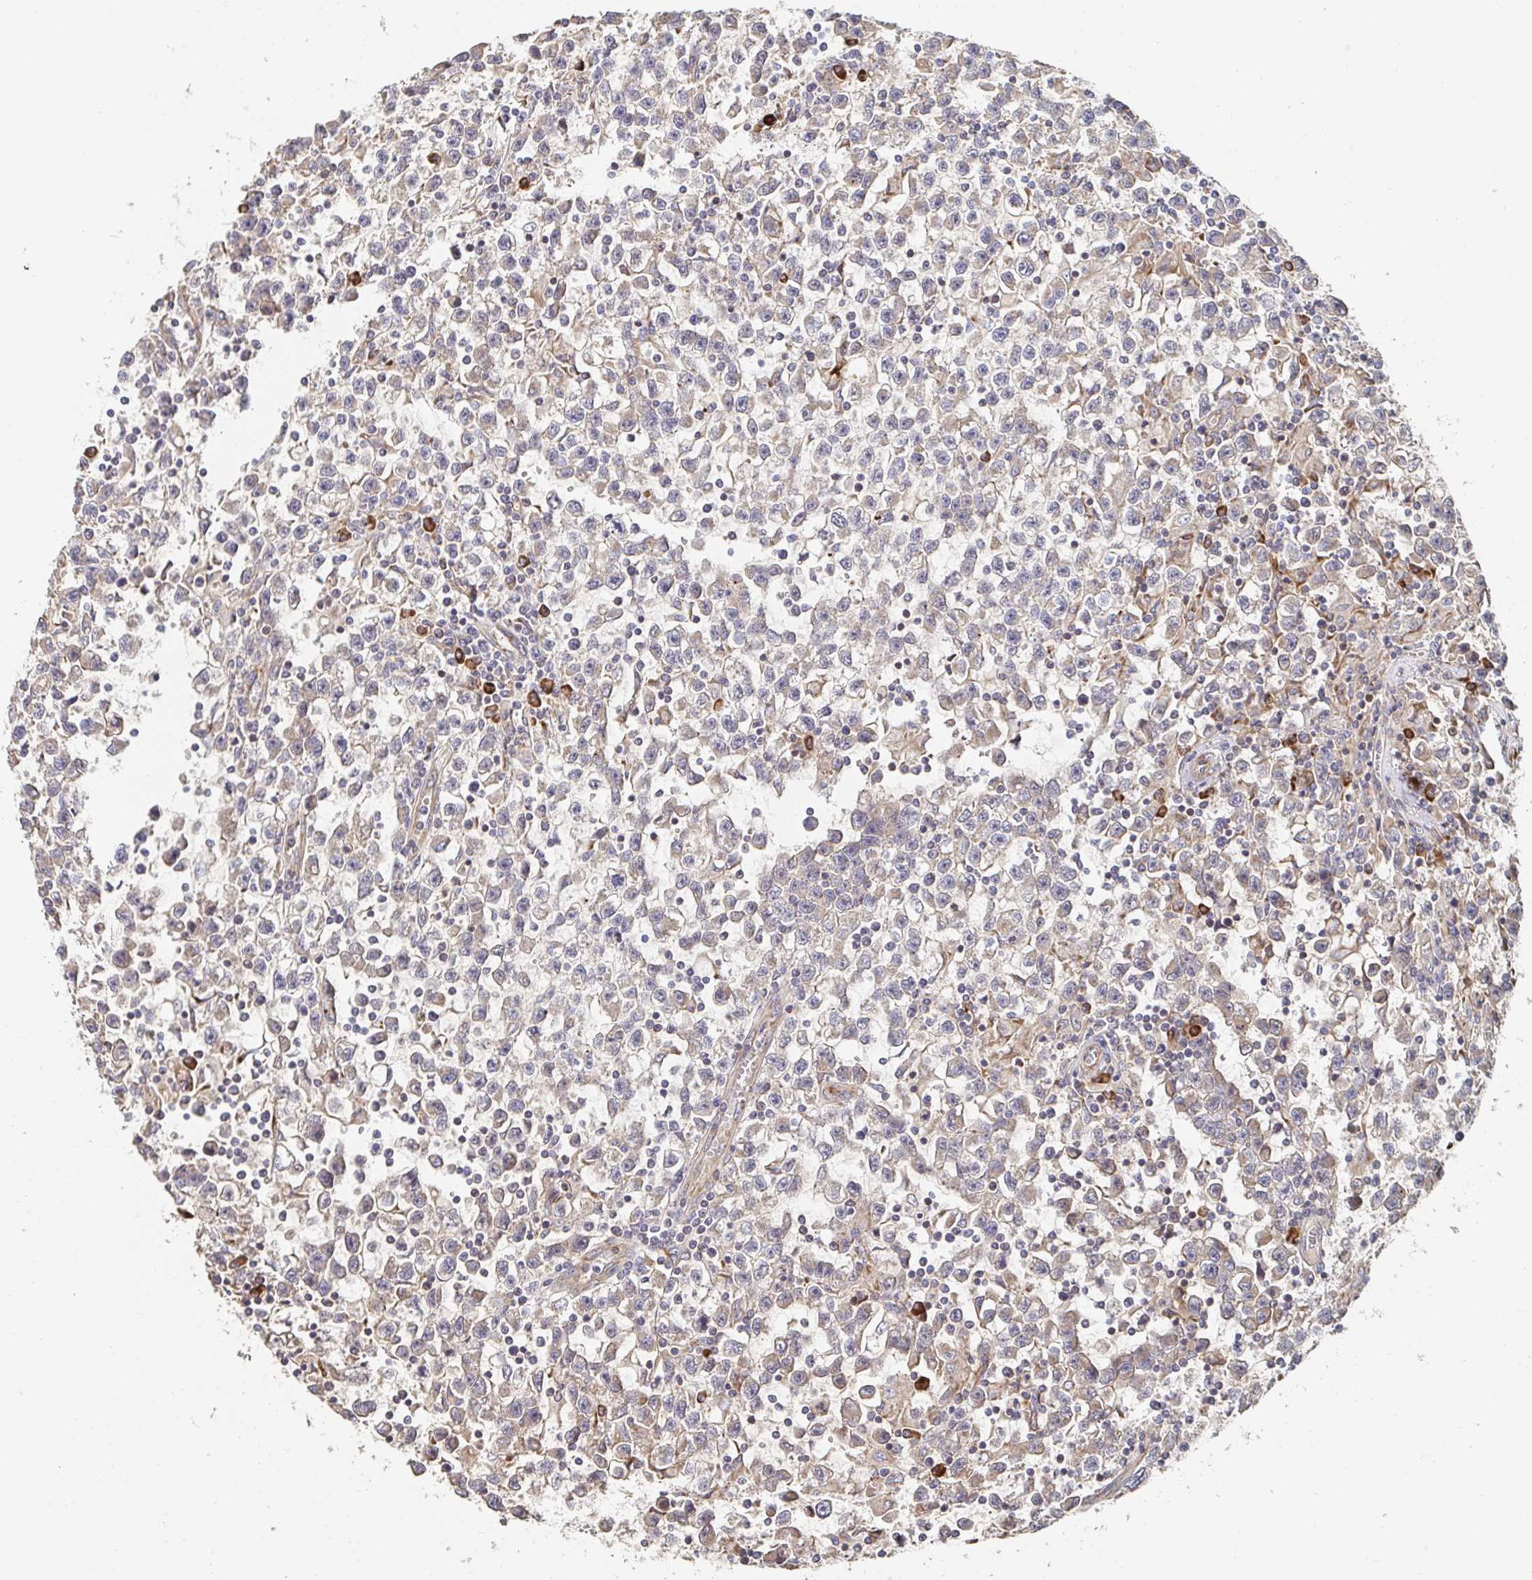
{"staining": {"intensity": "negative", "quantity": "none", "location": "none"}, "tissue": "testis cancer", "cell_type": "Tumor cells", "image_type": "cancer", "snomed": [{"axis": "morphology", "description": "Seminoma, NOS"}, {"axis": "topography", "description": "Testis"}], "caption": "Tumor cells are negative for protein expression in human seminoma (testis).", "gene": "APBB1", "patient": {"sex": "male", "age": 31}}